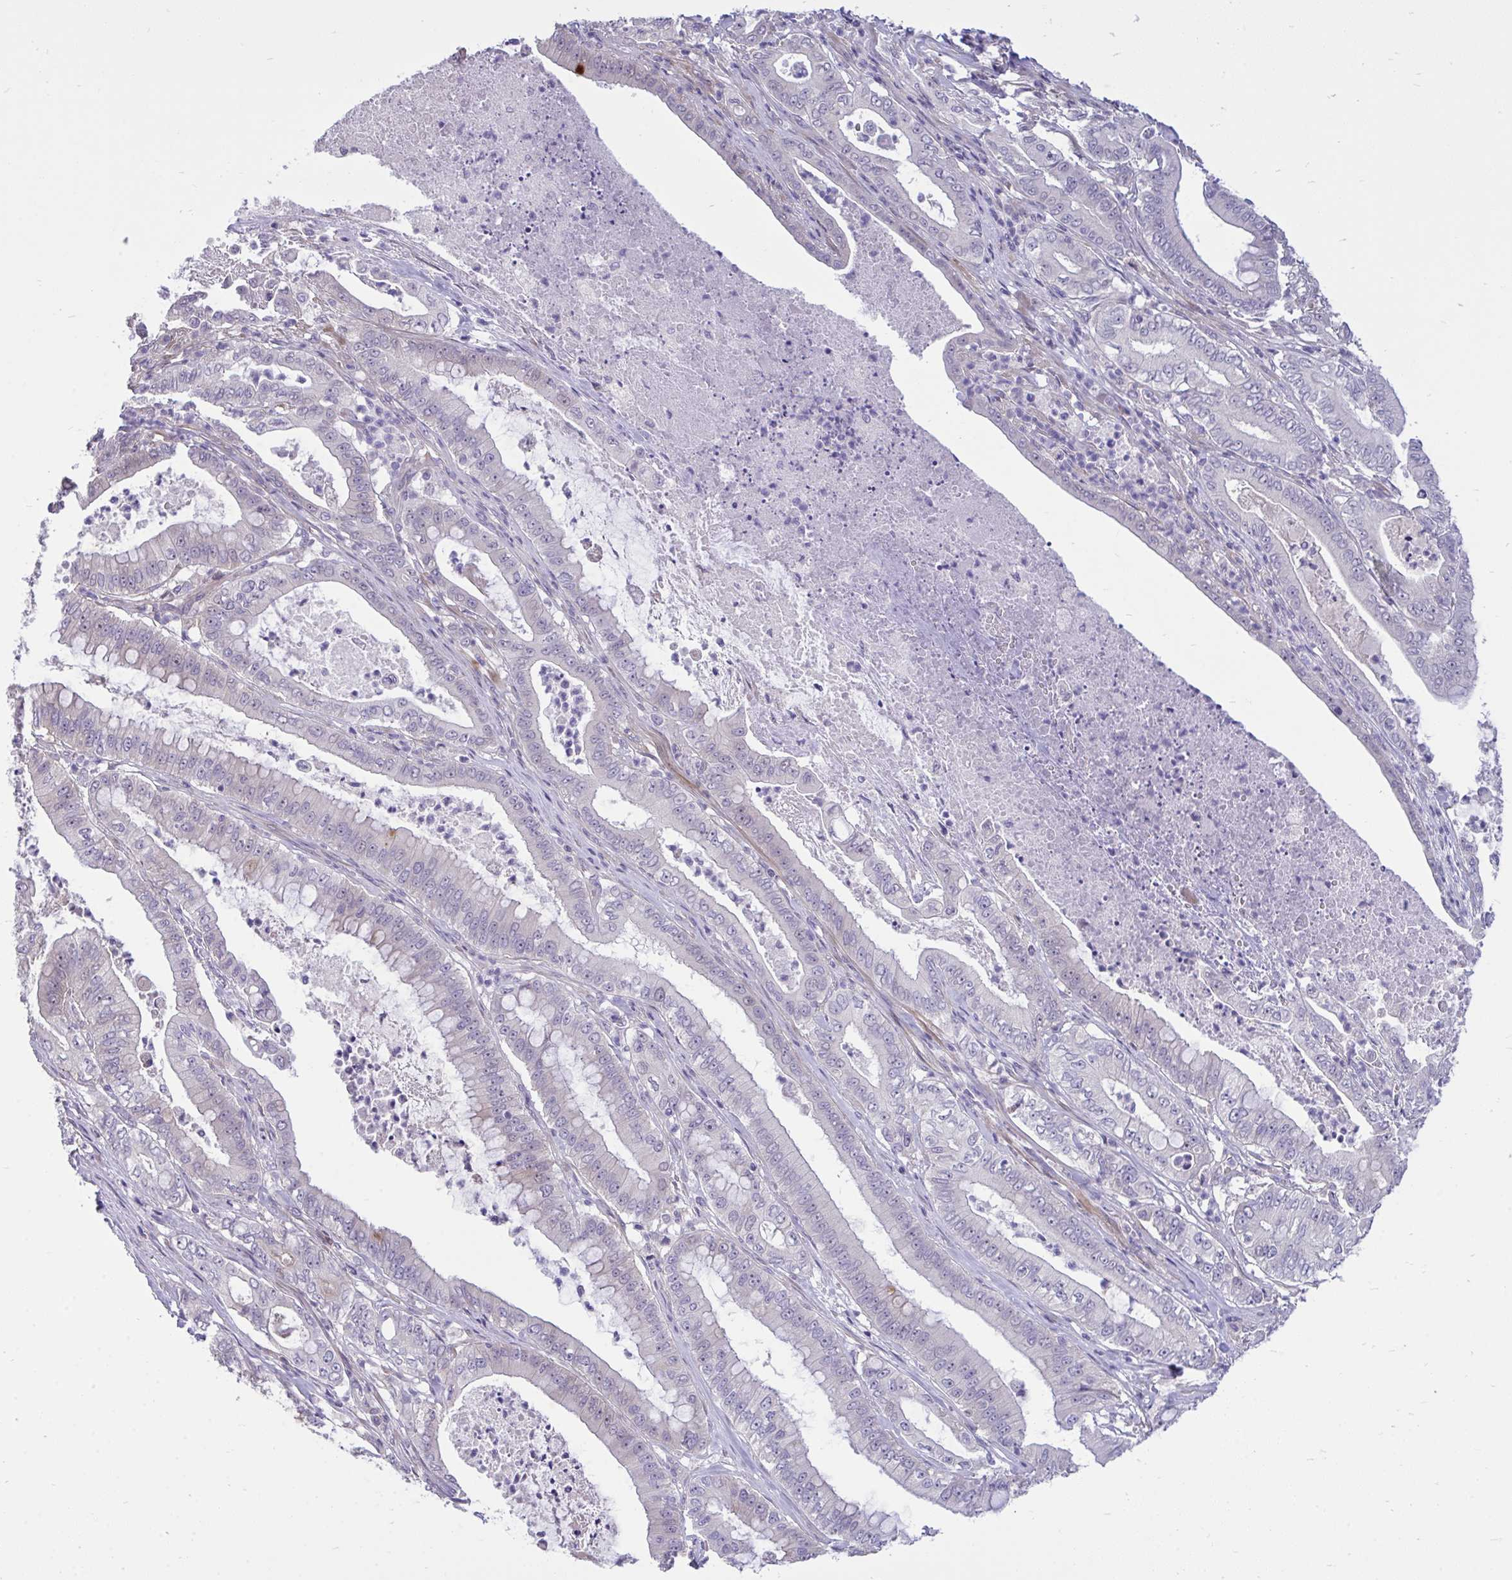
{"staining": {"intensity": "negative", "quantity": "none", "location": "none"}, "tissue": "pancreatic cancer", "cell_type": "Tumor cells", "image_type": "cancer", "snomed": [{"axis": "morphology", "description": "Adenocarcinoma, NOS"}, {"axis": "topography", "description": "Pancreas"}], "caption": "Human pancreatic cancer (adenocarcinoma) stained for a protein using IHC demonstrates no positivity in tumor cells.", "gene": "HMBOX1", "patient": {"sex": "male", "age": 71}}